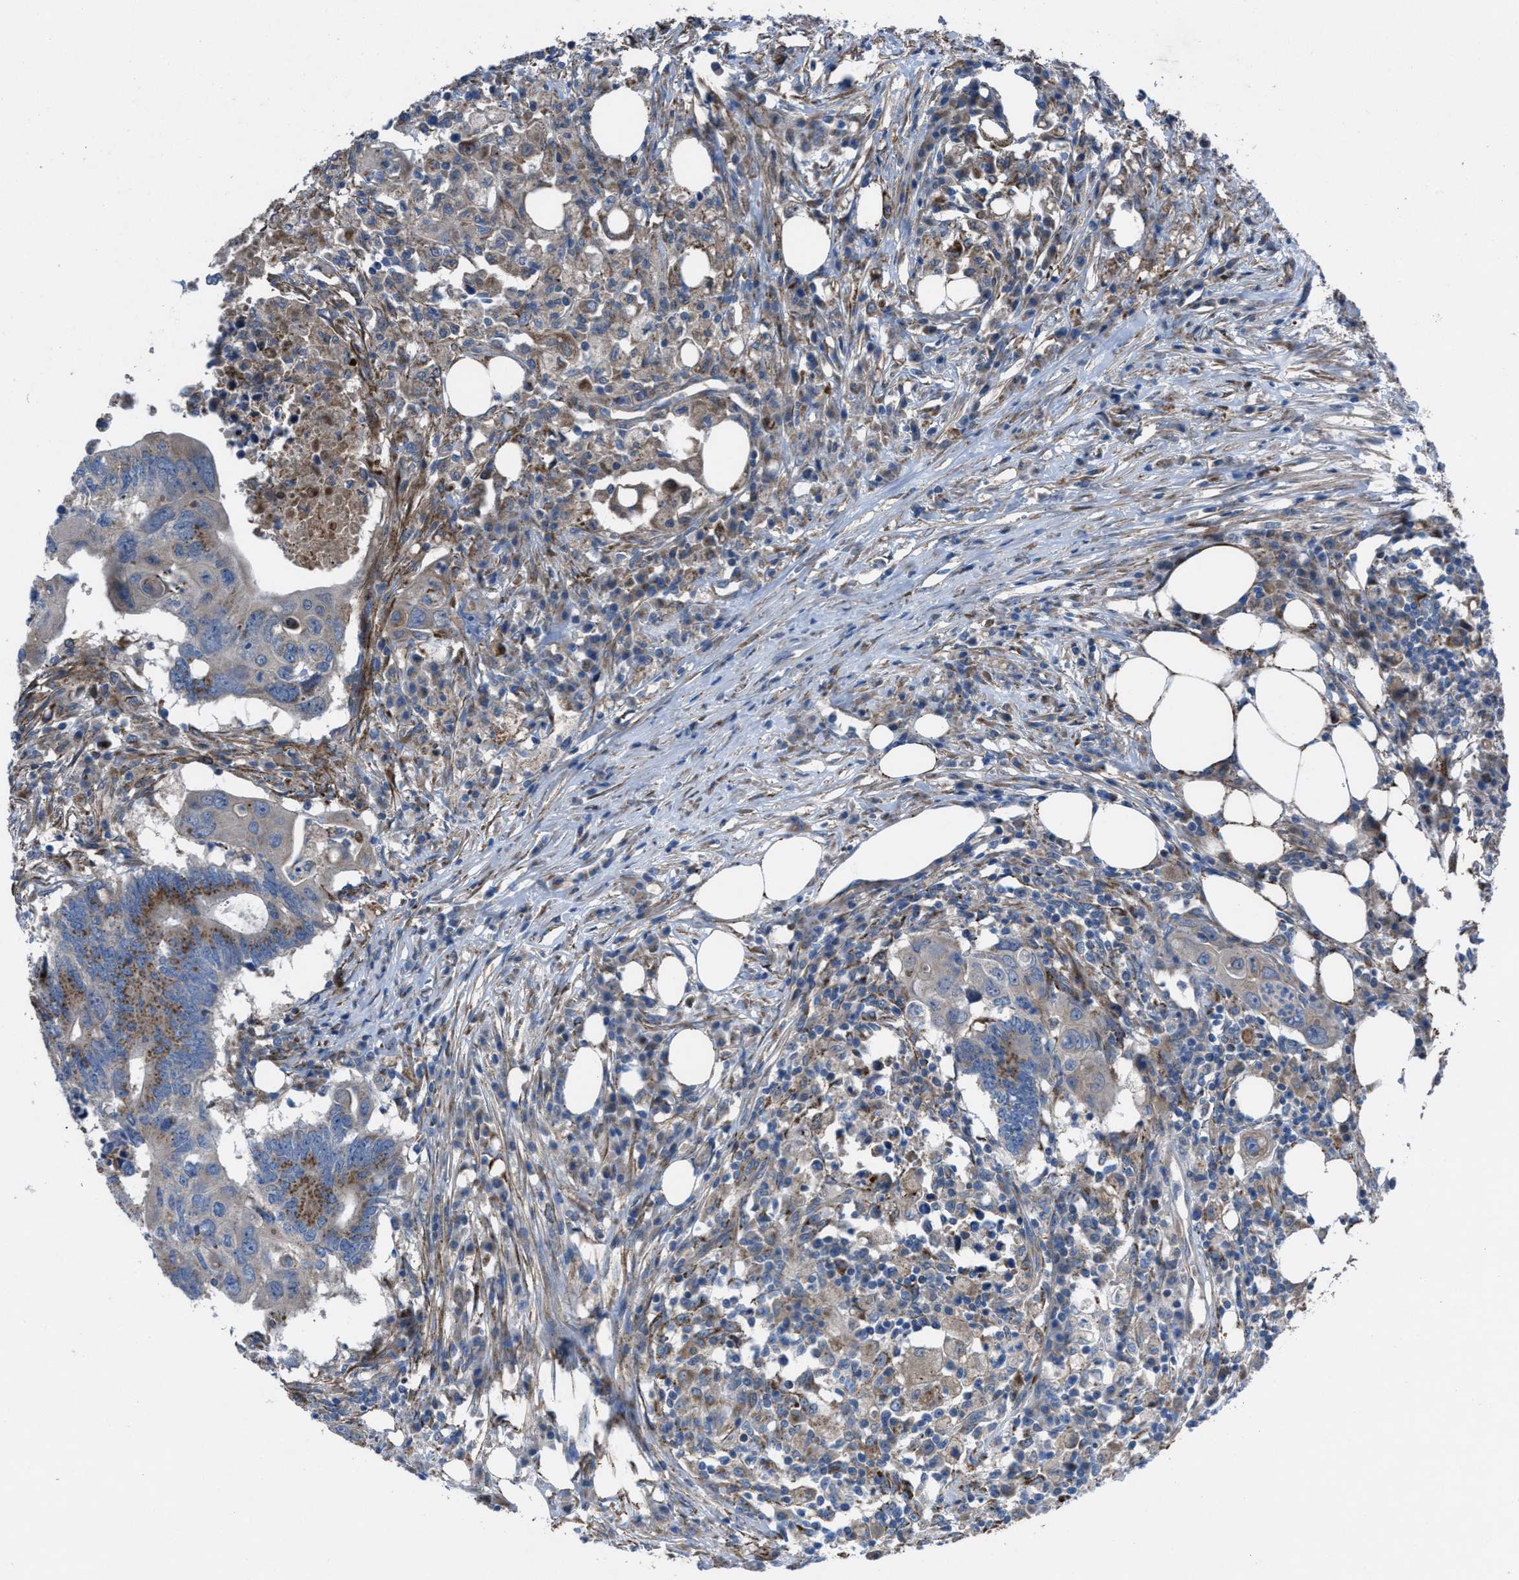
{"staining": {"intensity": "moderate", "quantity": "<25%", "location": "cytoplasmic/membranous"}, "tissue": "colorectal cancer", "cell_type": "Tumor cells", "image_type": "cancer", "snomed": [{"axis": "morphology", "description": "Adenocarcinoma, NOS"}, {"axis": "topography", "description": "Colon"}], "caption": "Immunohistochemical staining of human adenocarcinoma (colorectal) exhibits moderate cytoplasmic/membranous protein positivity in approximately <25% of tumor cells. The staining was performed using DAB, with brown indicating positive protein expression. Nuclei are stained blue with hematoxylin.", "gene": "SLC6A9", "patient": {"sex": "male", "age": 71}}